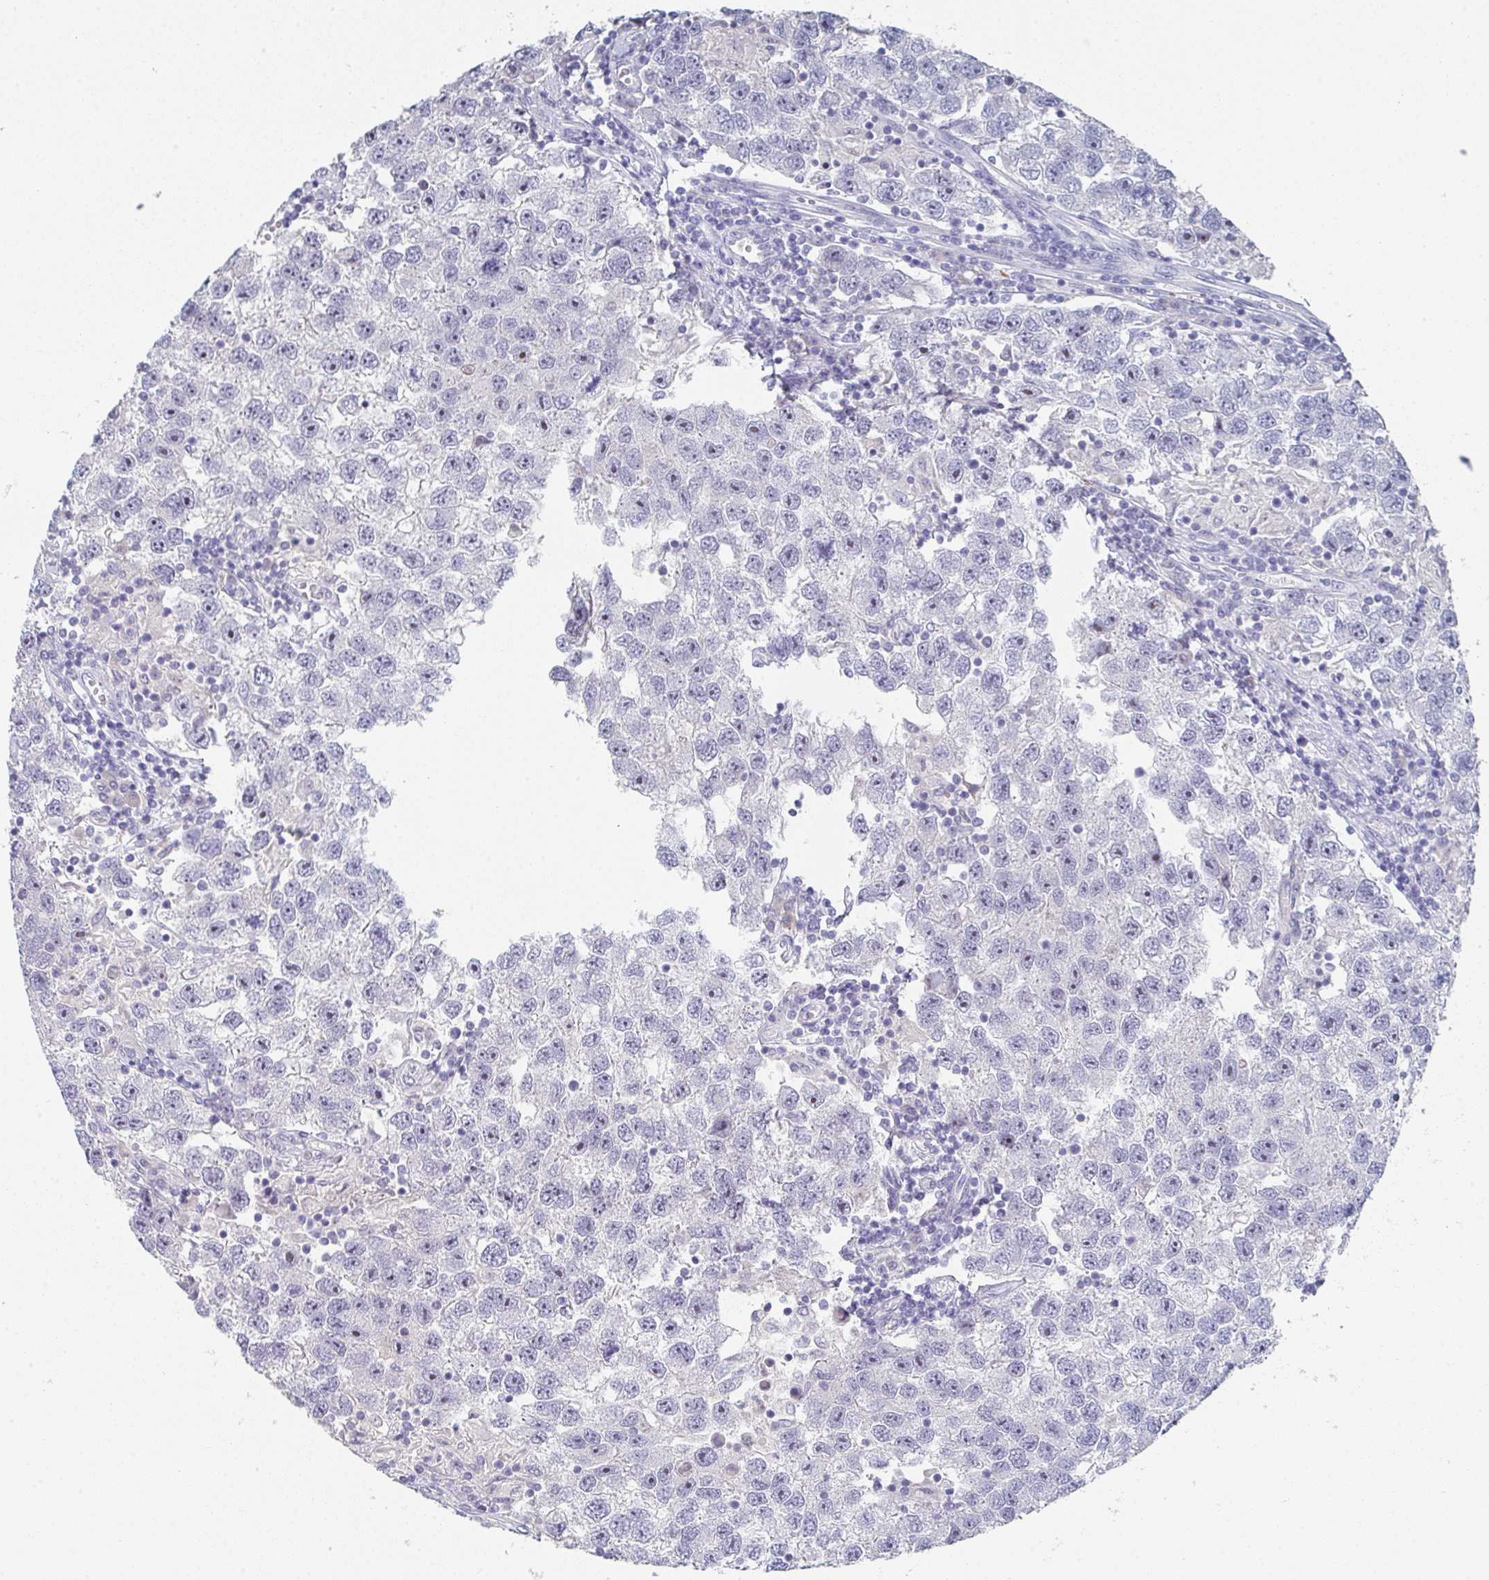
{"staining": {"intensity": "weak", "quantity": "<25%", "location": "nuclear"}, "tissue": "testis cancer", "cell_type": "Tumor cells", "image_type": "cancer", "snomed": [{"axis": "morphology", "description": "Seminoma, NOS"}, {"axis": "topography", "description": "Testis"}], "caption": "DAB (3,3'-diaminobenzidine) immunohistochemical staining of human testis cancer exhibits no significant staining in tumor cells. (Stains: DAB (3,3'-diaminobenzidine) immunohistochemistry with hematoxylin counter stain, Microscopy: brightfield microscopy at high magnification).", "gene": "NOXRED1", "patient": {"sex": "male", "age": 26}}